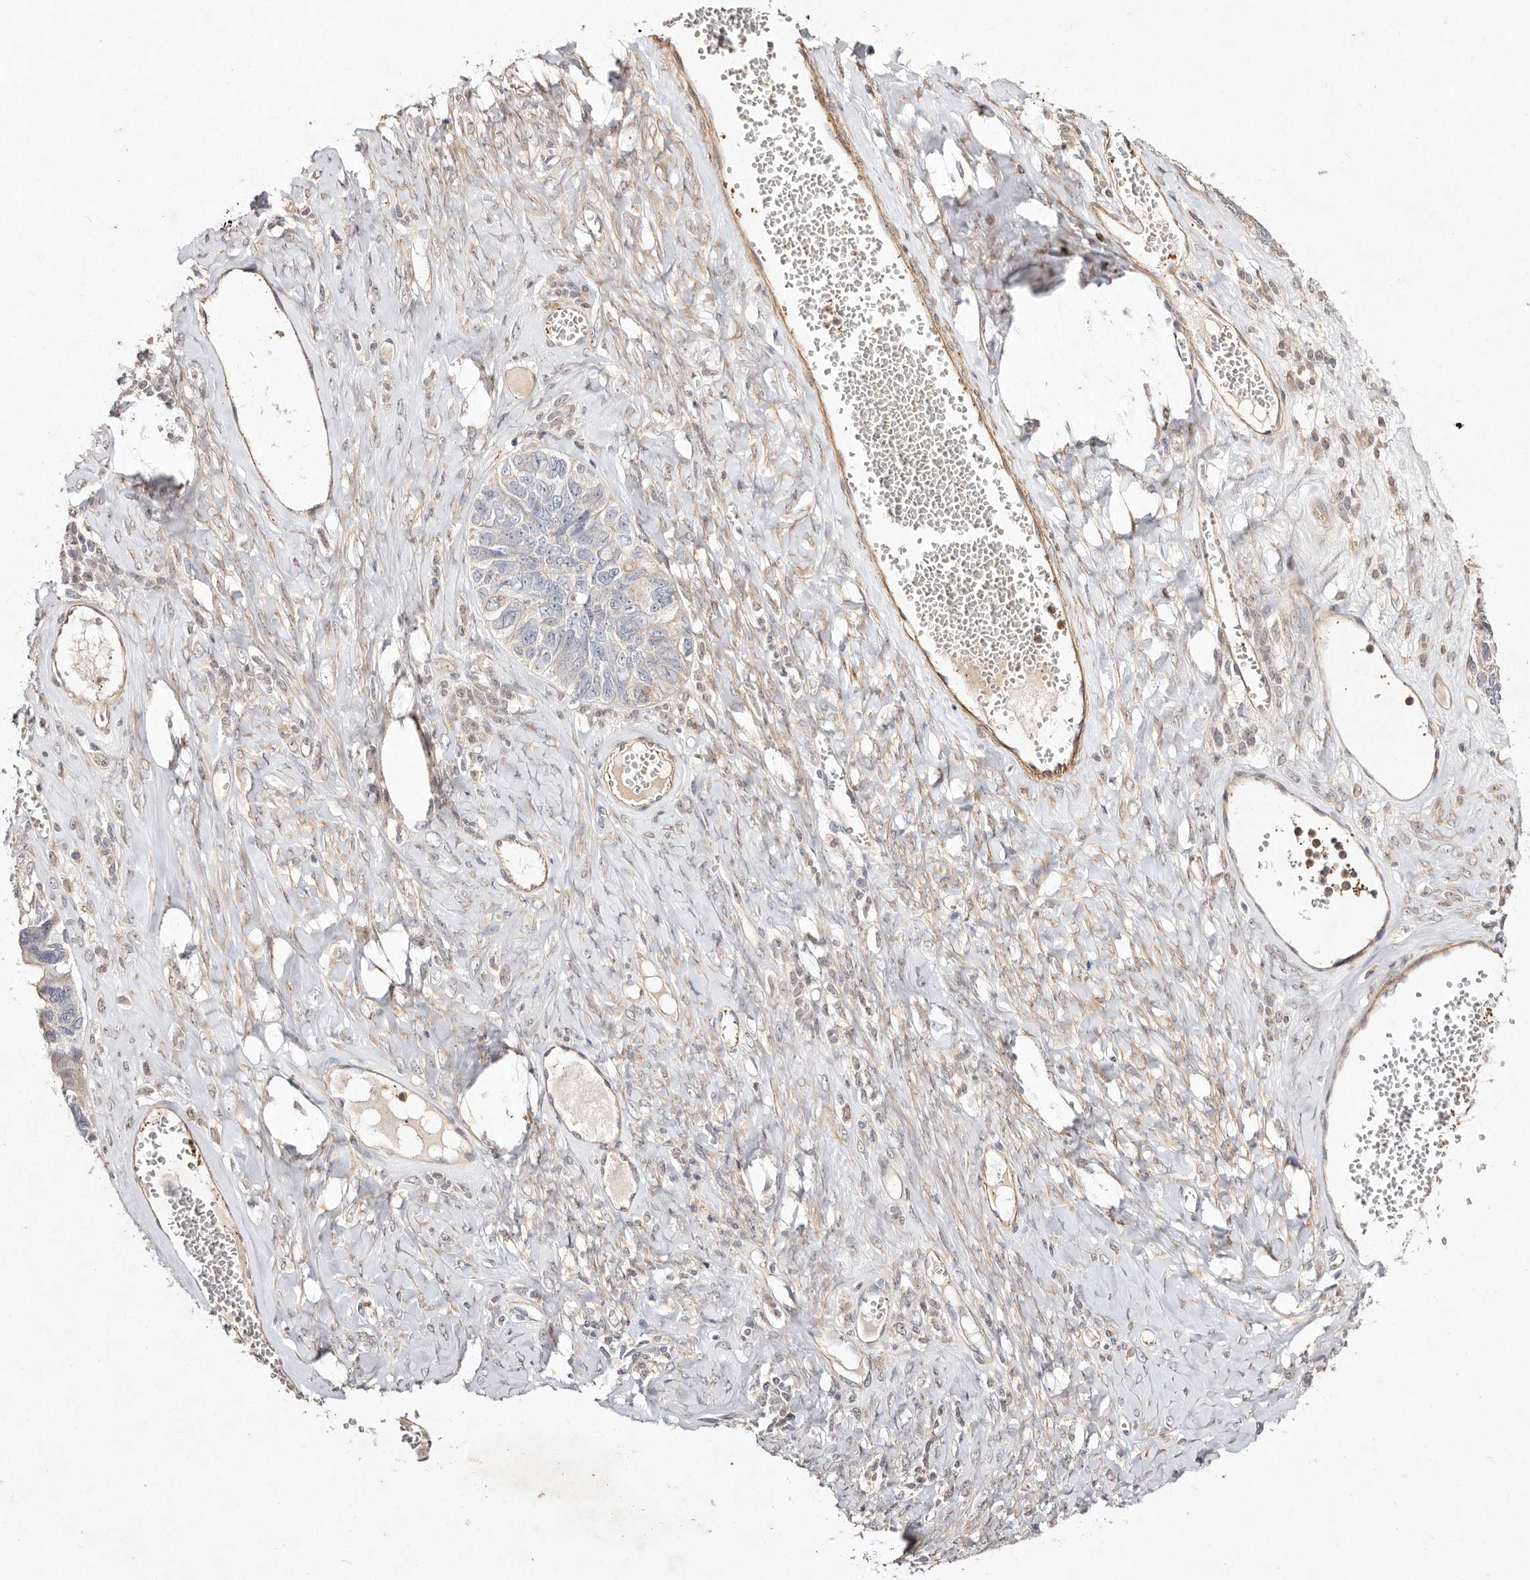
{"staining": {"intensity": "negative", "quantity": "none", "location": "none"}, "tissue": "ovarian cancer", "cell_type": "Tumor cells", "image_type": "cancer", "snomed": [{"axis": "morphology", "description": "Cystadenocarcinoma, serous, NOS"}, {"axis": "topography", "description": "Ovary"}], "caption": "Tumor cells are negative for brown protein staining in ovarian serous cystadenocarcinoma. (DAB IHC visualized using brightfield microscopy, high magnification).", "gene": "MTMR11", "patient": {"sex": "female", "age": 79}}